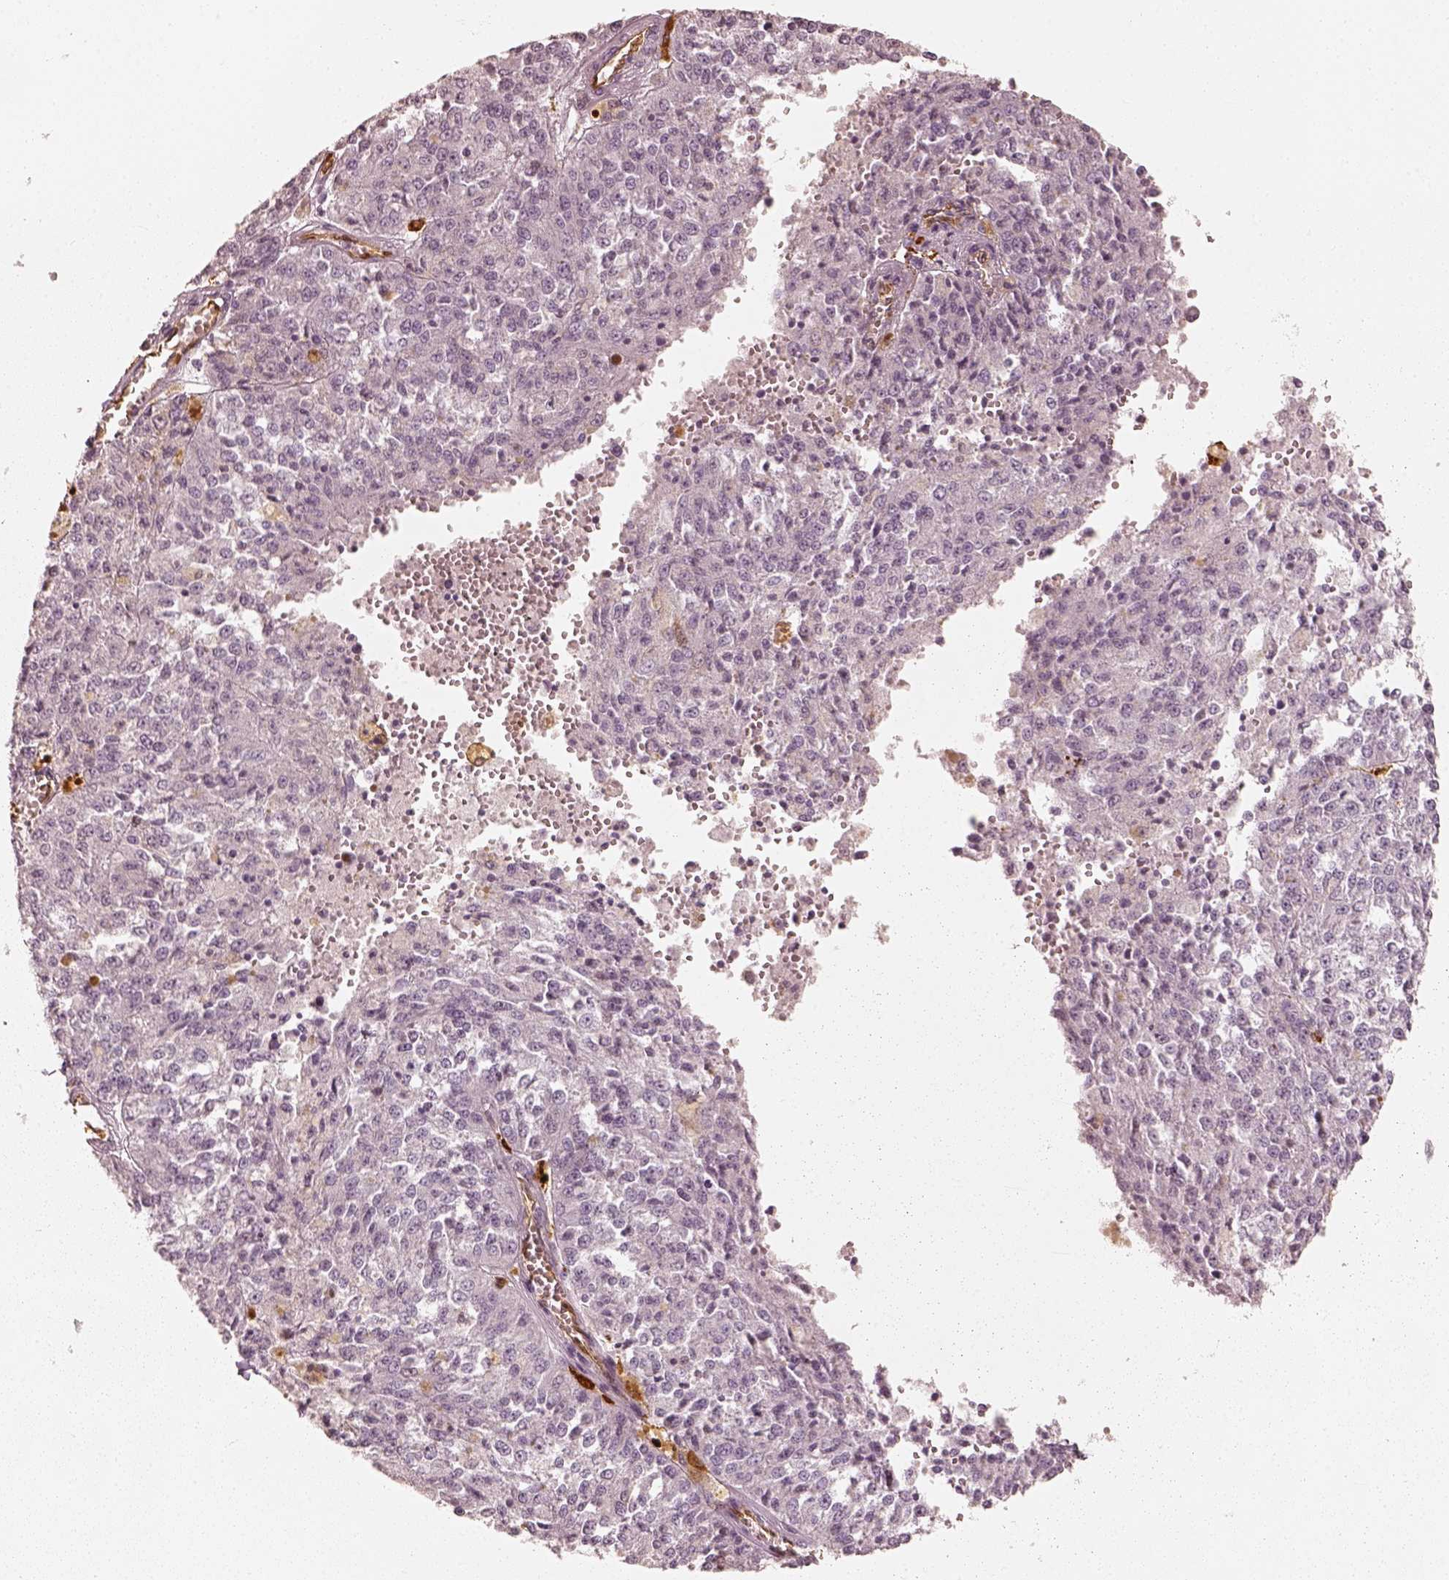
{"staining": {"intensity": "negative", "quantity": "none", "location": "none"}, "tissue": "melanoma", "cell_type": "Tumor cells", "image_type": "cancer", "snomed": [{"axis": "morphology", "description": "Malignant melanoma, Metastatic site"}, {"axis": "topography", "description": "Lymph node"}], "caption": "Immunohistochemistry (IHC) photomicrograph of malignant melanoma (metastatic site) stained for a protein (brown), which shows no expression in tumor cells.", "gene": "FSCN1", "patient": {"sex": "female", "age": 64}}